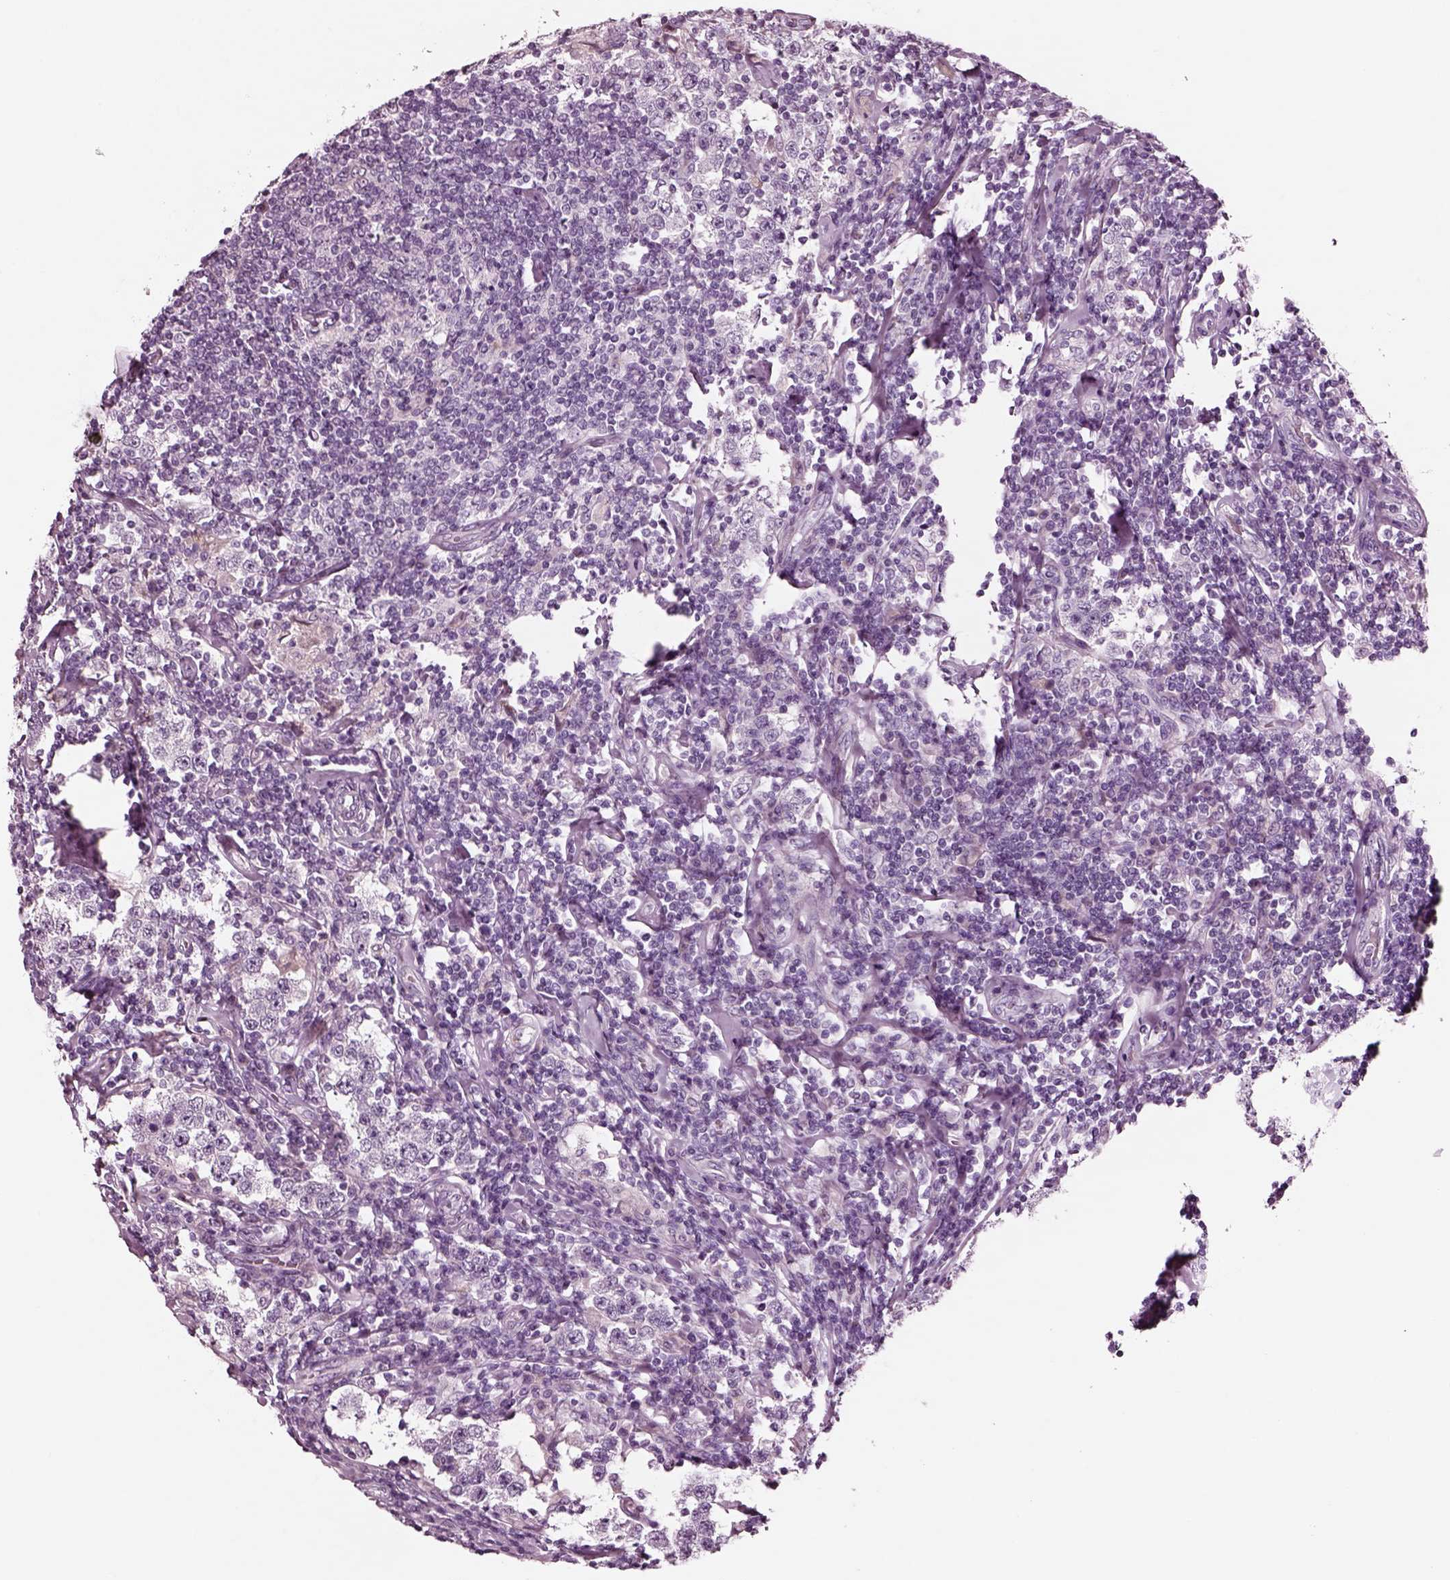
{"staining": {"intensity": "negative", "quantity": "none", "location": "none"}, "tissue": "testis cancer", "cell_type": "Tumor cells", "image_type": "cancer", "snomed": [{"axis": "morphology", "description": "Seminoma, NOS"}, {"axis": "morphology", "description": "Carcinoma, Embryonal, NOS"}, {"axis": "topography", "description": "Testis"}], "caption": "DAB immunohistochemical staining of testis embryonal carcinoma shows no significant positivity in tumor cells. (Stains: DAB immunohistochemistry (IHC) with hematoxylin counter stain, Microscopy: brightfield microscopy at high magnification).", "gene": "NMRK2", "patient": {"sex": "male", "age": 41}}